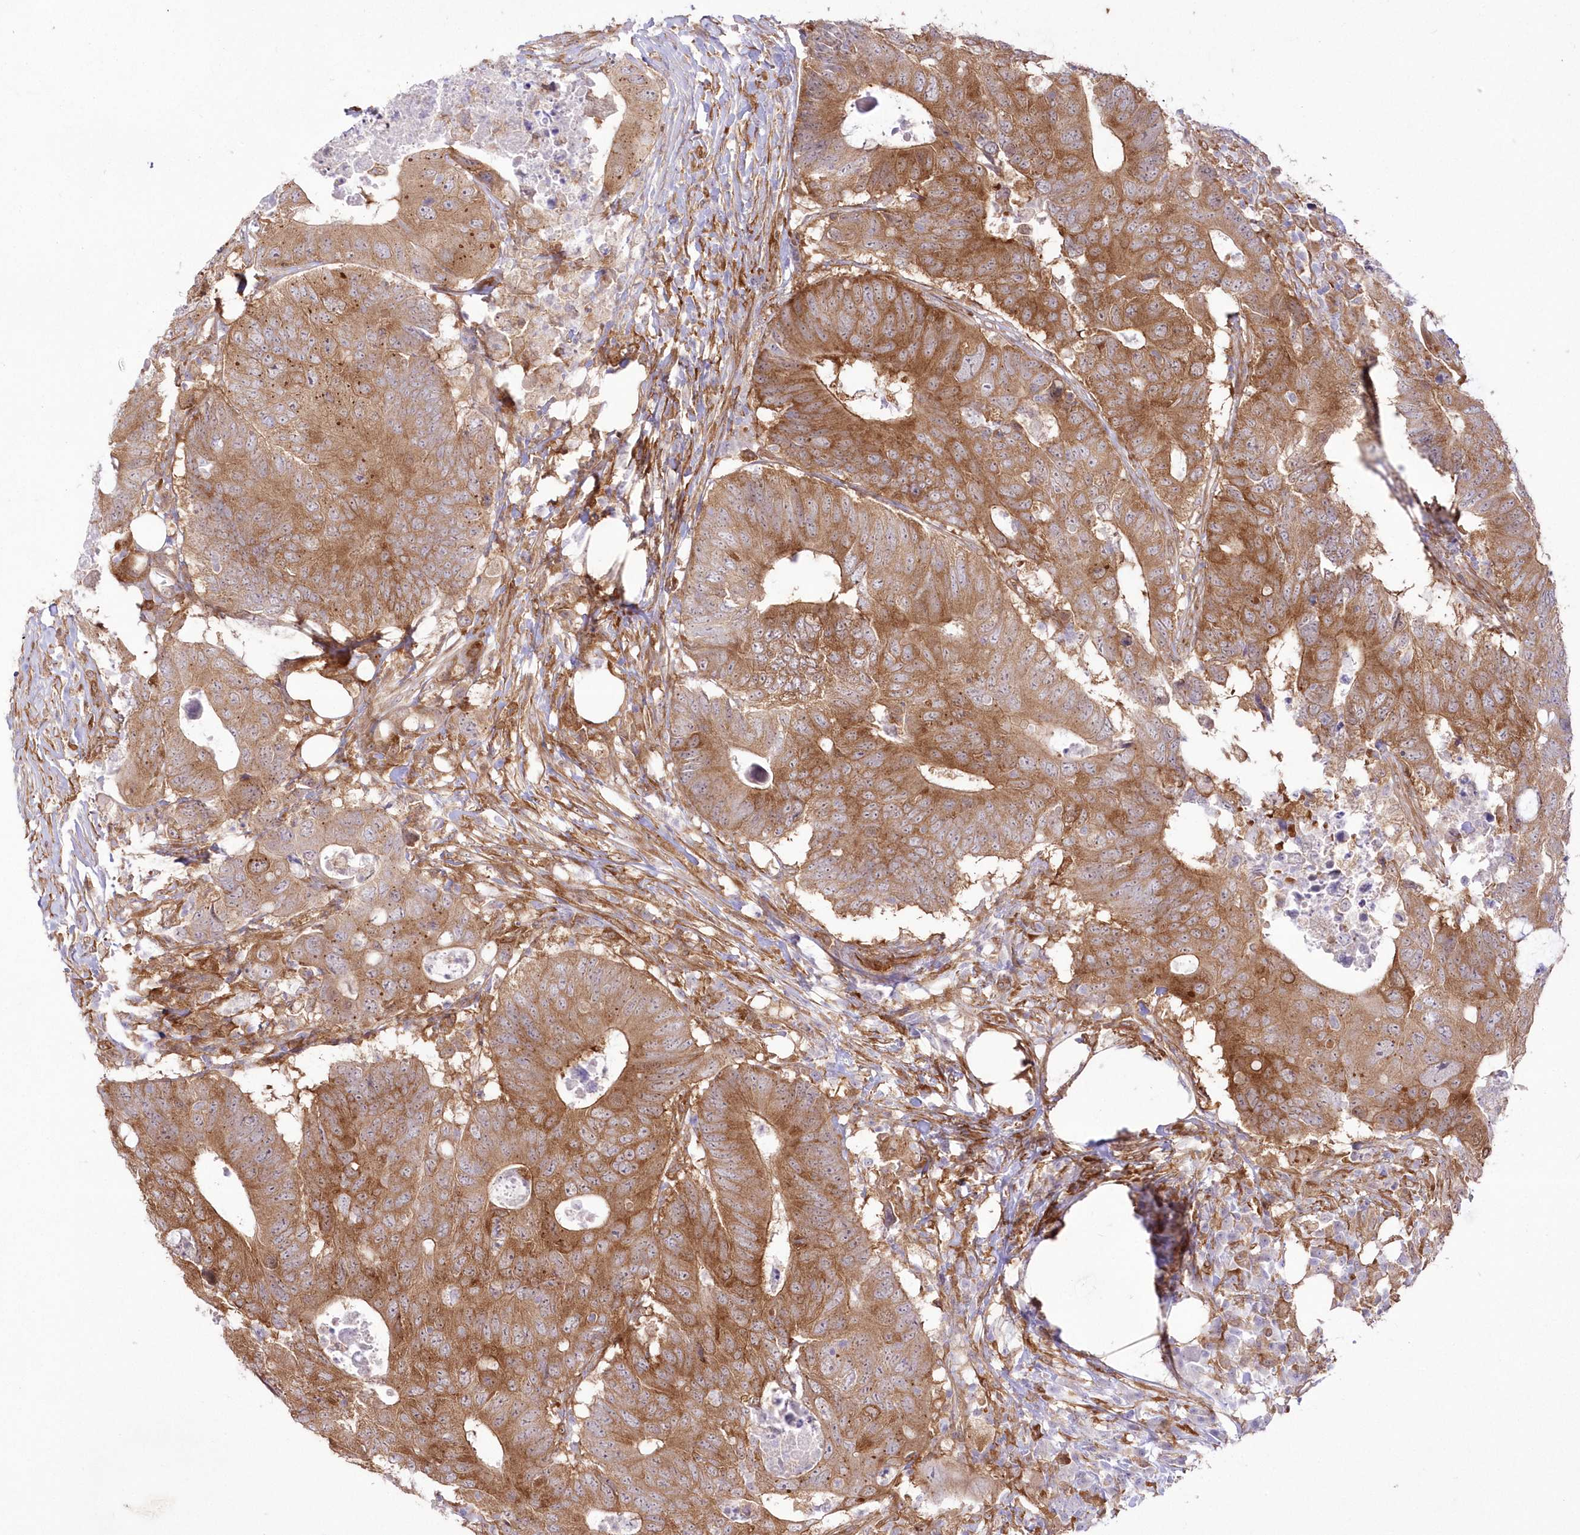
{"staining": {"intensity": "moderate", "quantity": ">75%", "location": "cytoplasmic/membranous"}, "tissue": "colorectal cancer", "cell_type": "Tumor cells", "image_type": "cancer", "snomed": [{"axis": "morphology", "description": "Adenocarcinoma, NOS"}, {"axis": "topography", "description": "Colon"}], "caption": "Immunohistochemistry (IHC) micrograph of neoplastic tissue: human colorectal cancer (adenocarcinoma) stained using immunohistochemistry (IHC) demonstrates medium levels of moderate protein expression localized specifically in the cytoplasmic/membranous of tumor cells, appearing as a cytoplasmic/membranous brown color.", "gene": "SH3PXD2B", "patient": {"sex": "male", "age": 71}}